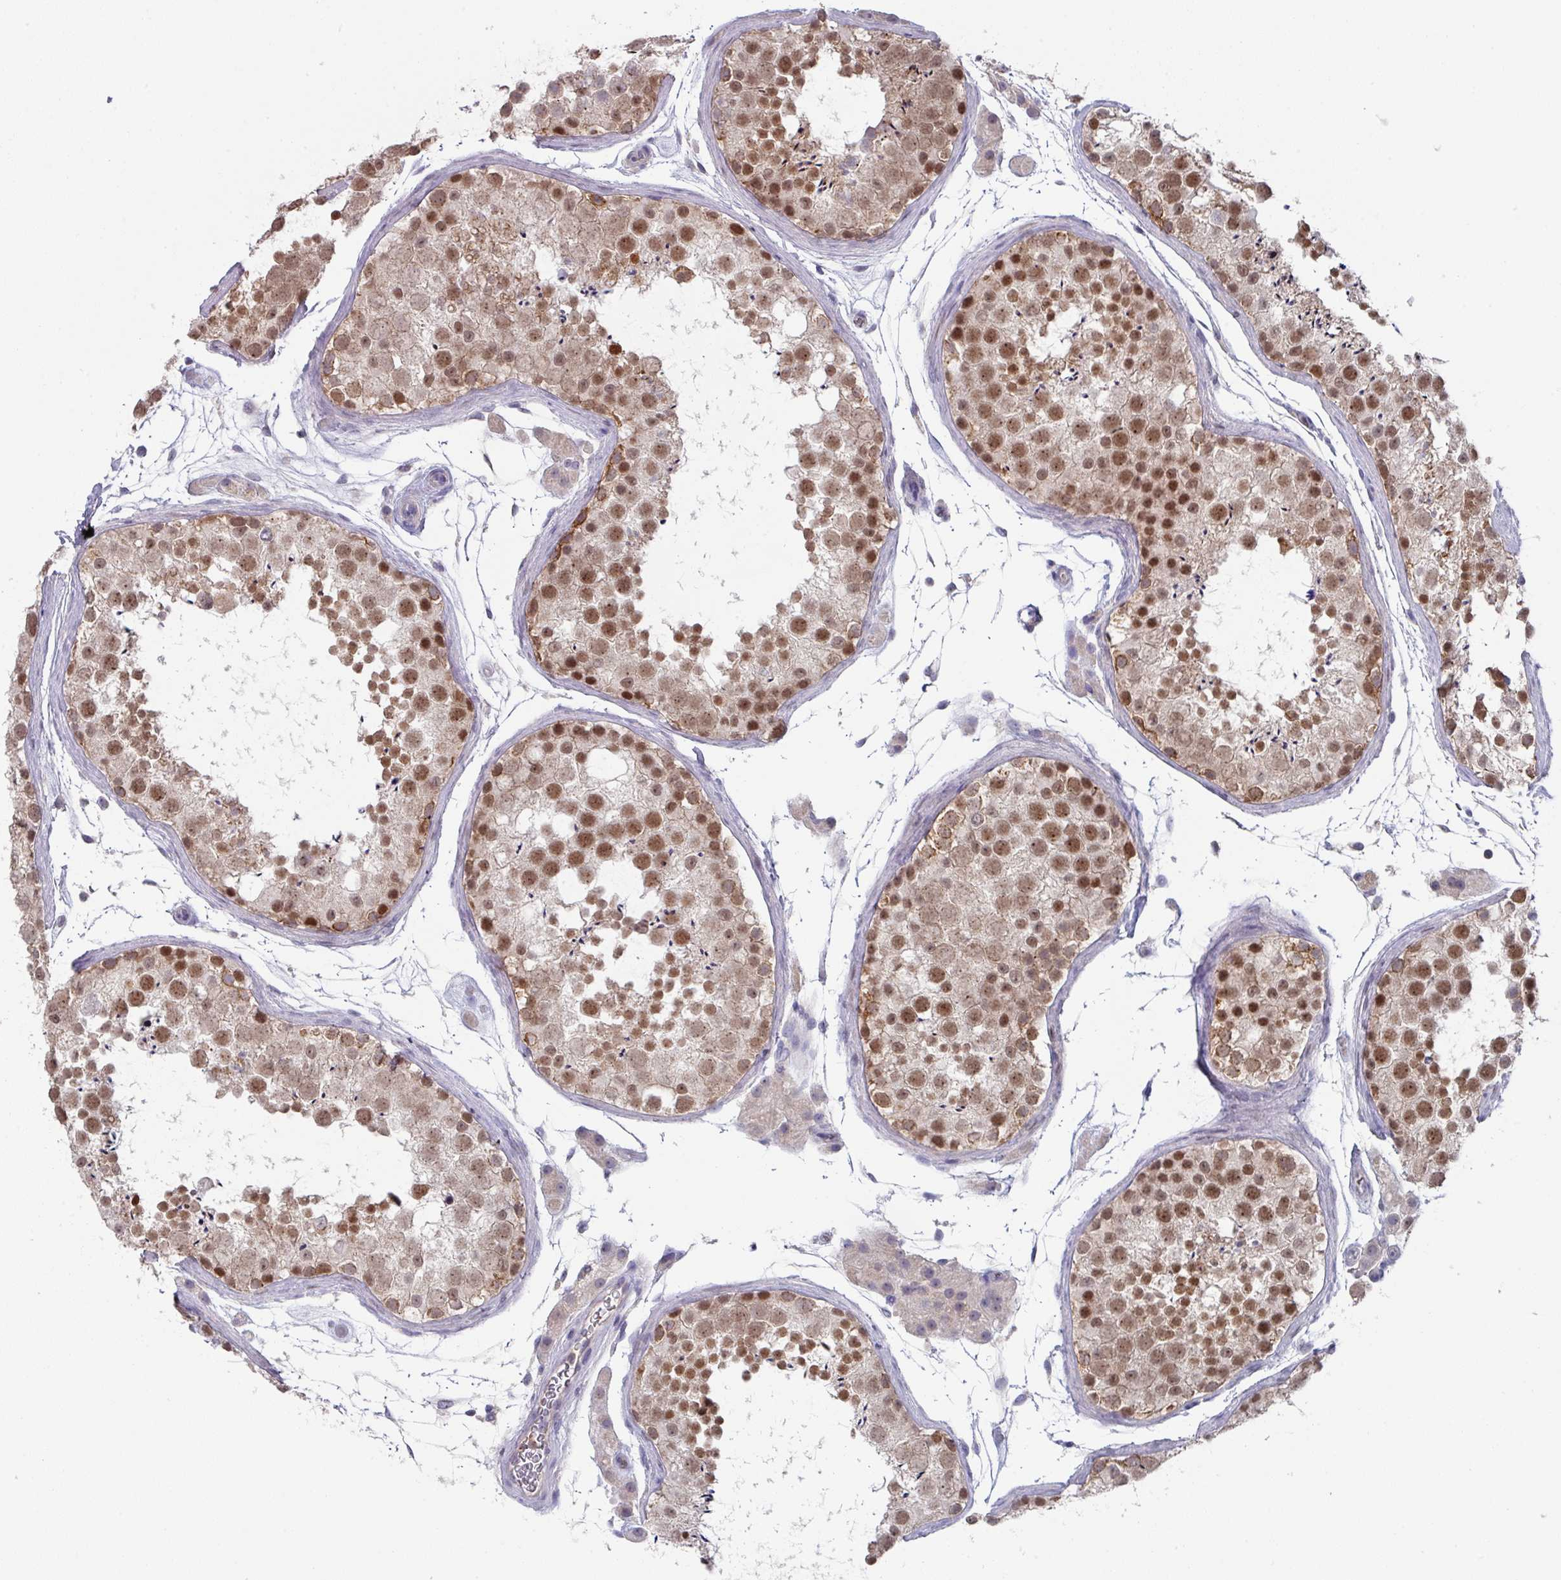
{"staining": {"intensity": "moderate", "quantity": "25%-75%", "location": "nuclear"}, "tissue": "testis", "cell_type": "Cells in seminiferous ducts", "image_type": "normal", "snomed": [{"axis": "morphology", "description": "Normal tissue, NOS"}, {"axis": "topography", "description": "Testis"}], "caption": "Testis stained for a protein (brown) reveals moderate nuclear positive positivity in approximately 25%-75% of cells in seminiferous ducts.", "gene": "DCAF12L1", "patient": {"sex": "male", "age": 41}}